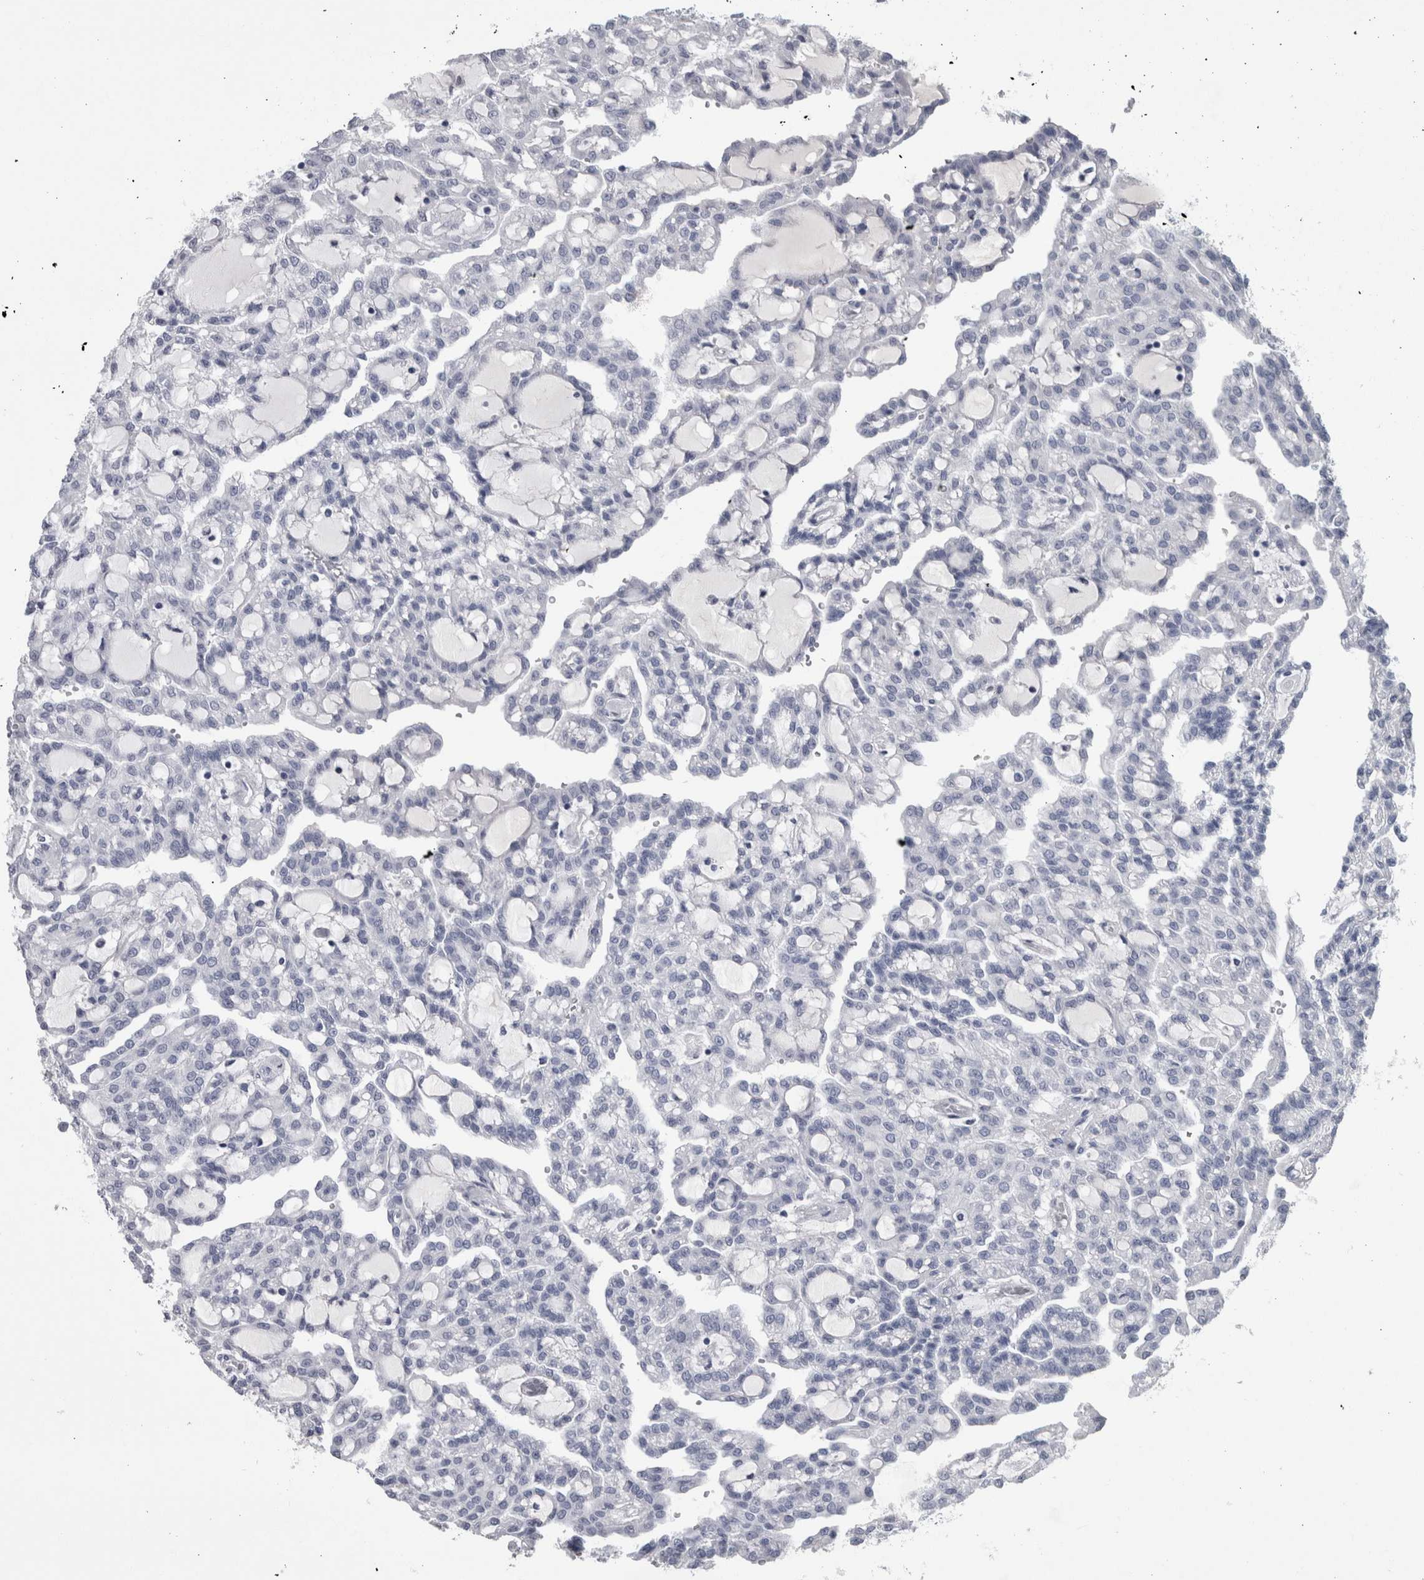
{"staining": {"intensity": "negative", "quantity": "none", "location": "none"}, "tissue": "renal cancer", "cell_type": "Tumor cells", "image_type": "cancer", "snomed": [{"axis": "morphology", "description": "Adenocarcinoma, NOS"}, {"axis": "topography", "description": "Kidney"}], "caption": "Human renal cancer (adenocarcinoma) stained for a protein using immunohistochemistry (IHC) displays no positivity in tumor cells.", "gene": "PAX5", "patient": {"sex": "male", "age": 63}}